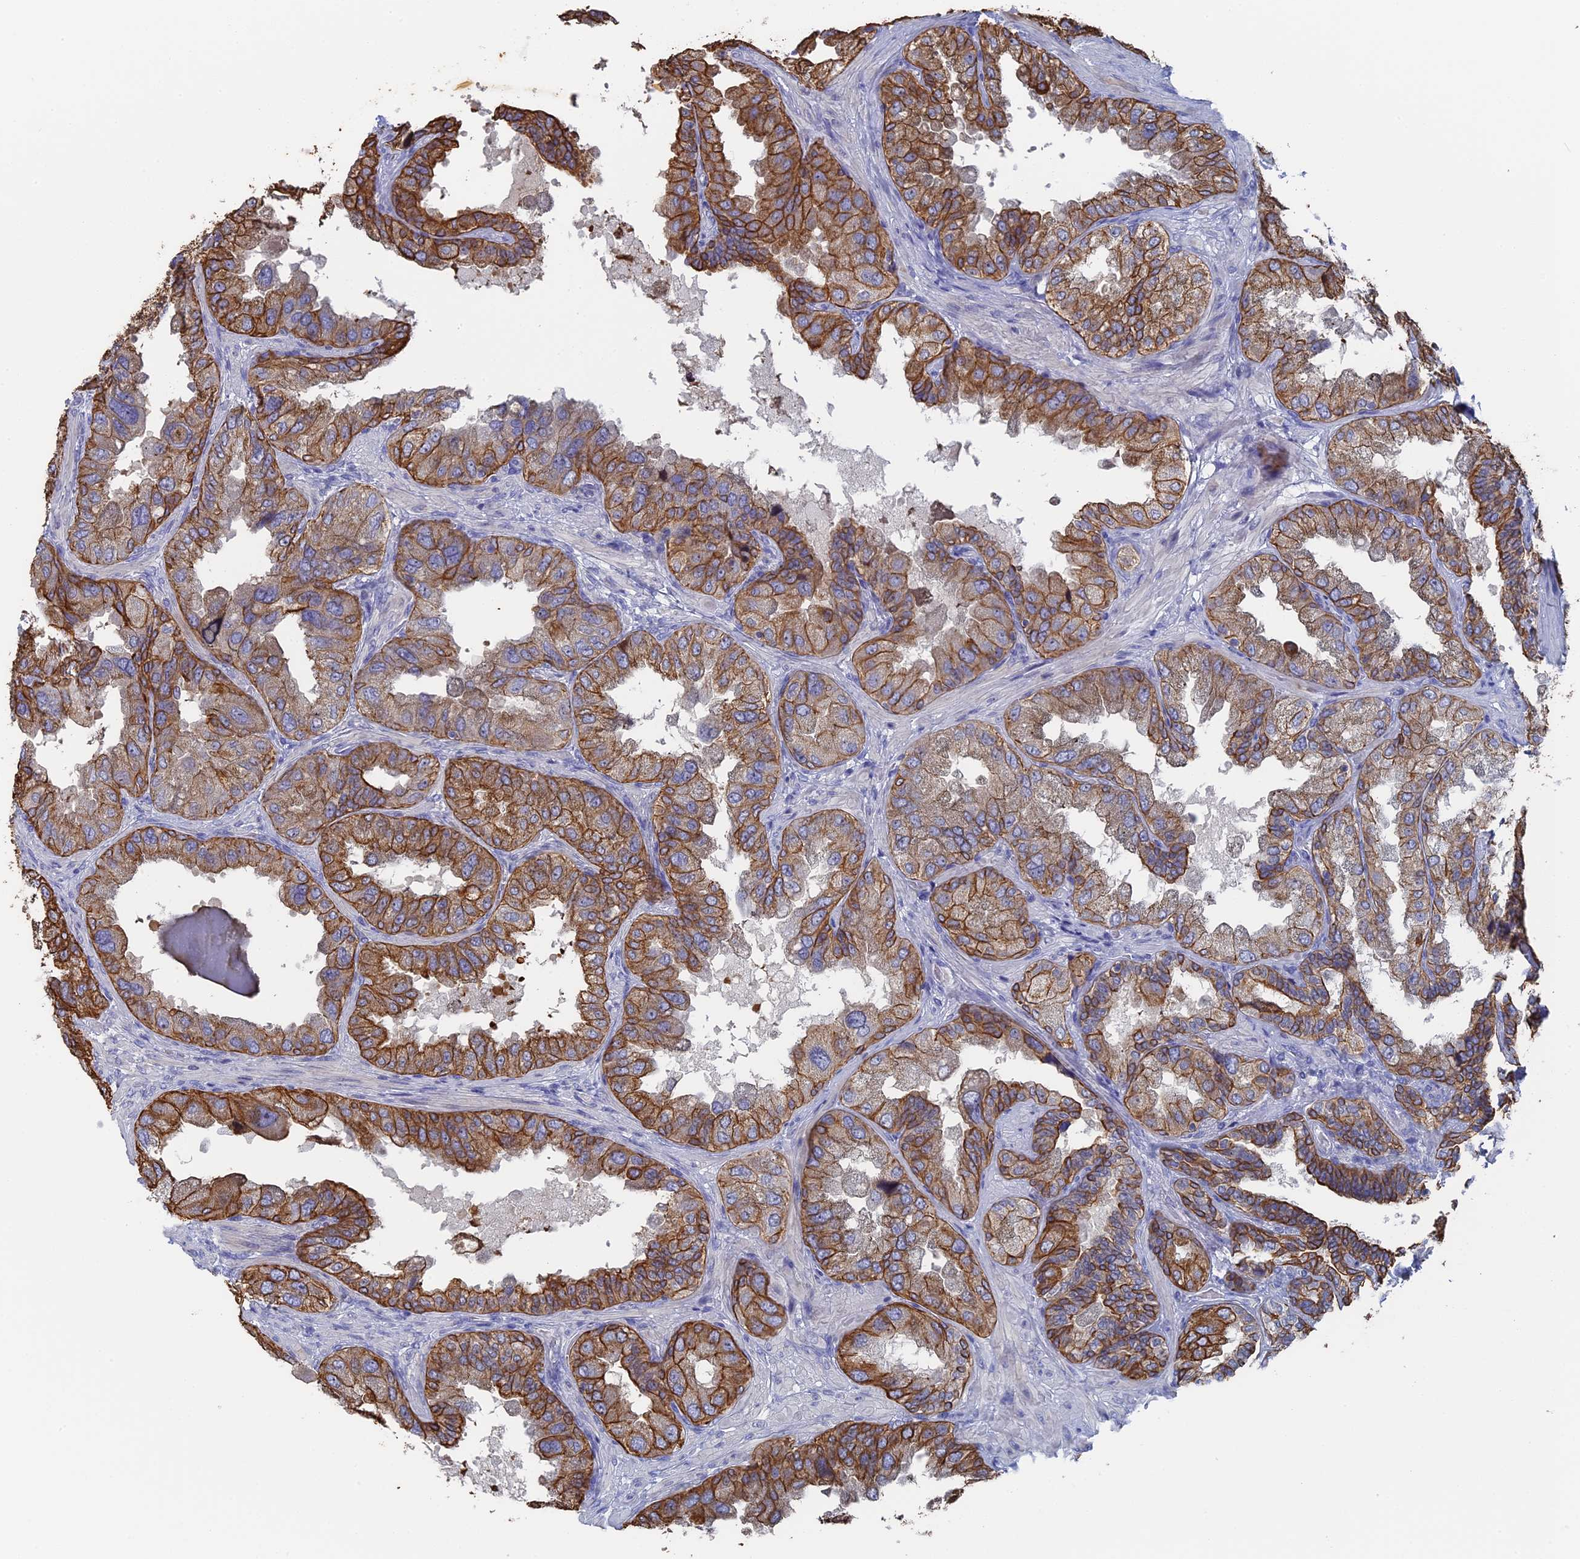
{"staining": {"intensity": "strong", "quantity": ">75%", "location": "cytoplasmic/membranous"}, "tissue": "seminal vesicle", "cell_type": "Glandular cells", "image_type": "normal", "snomed": [{"axis": "morphology", "description": "Normal tissue, NOS"}, {"axis": "topography", "description": "Seminal veicle"}, {"axis": "topography", "description": "Peripheral nerve tissue"}], "caption": "A high amount of strong cytoplasmic/membranous positivity is present in approximately >75% of glandular cells in benign seminal vesicle. Nuclei are stained in blue.", "gene": "SRFBP1", "patient": {"sex": "male", "age": 63}}